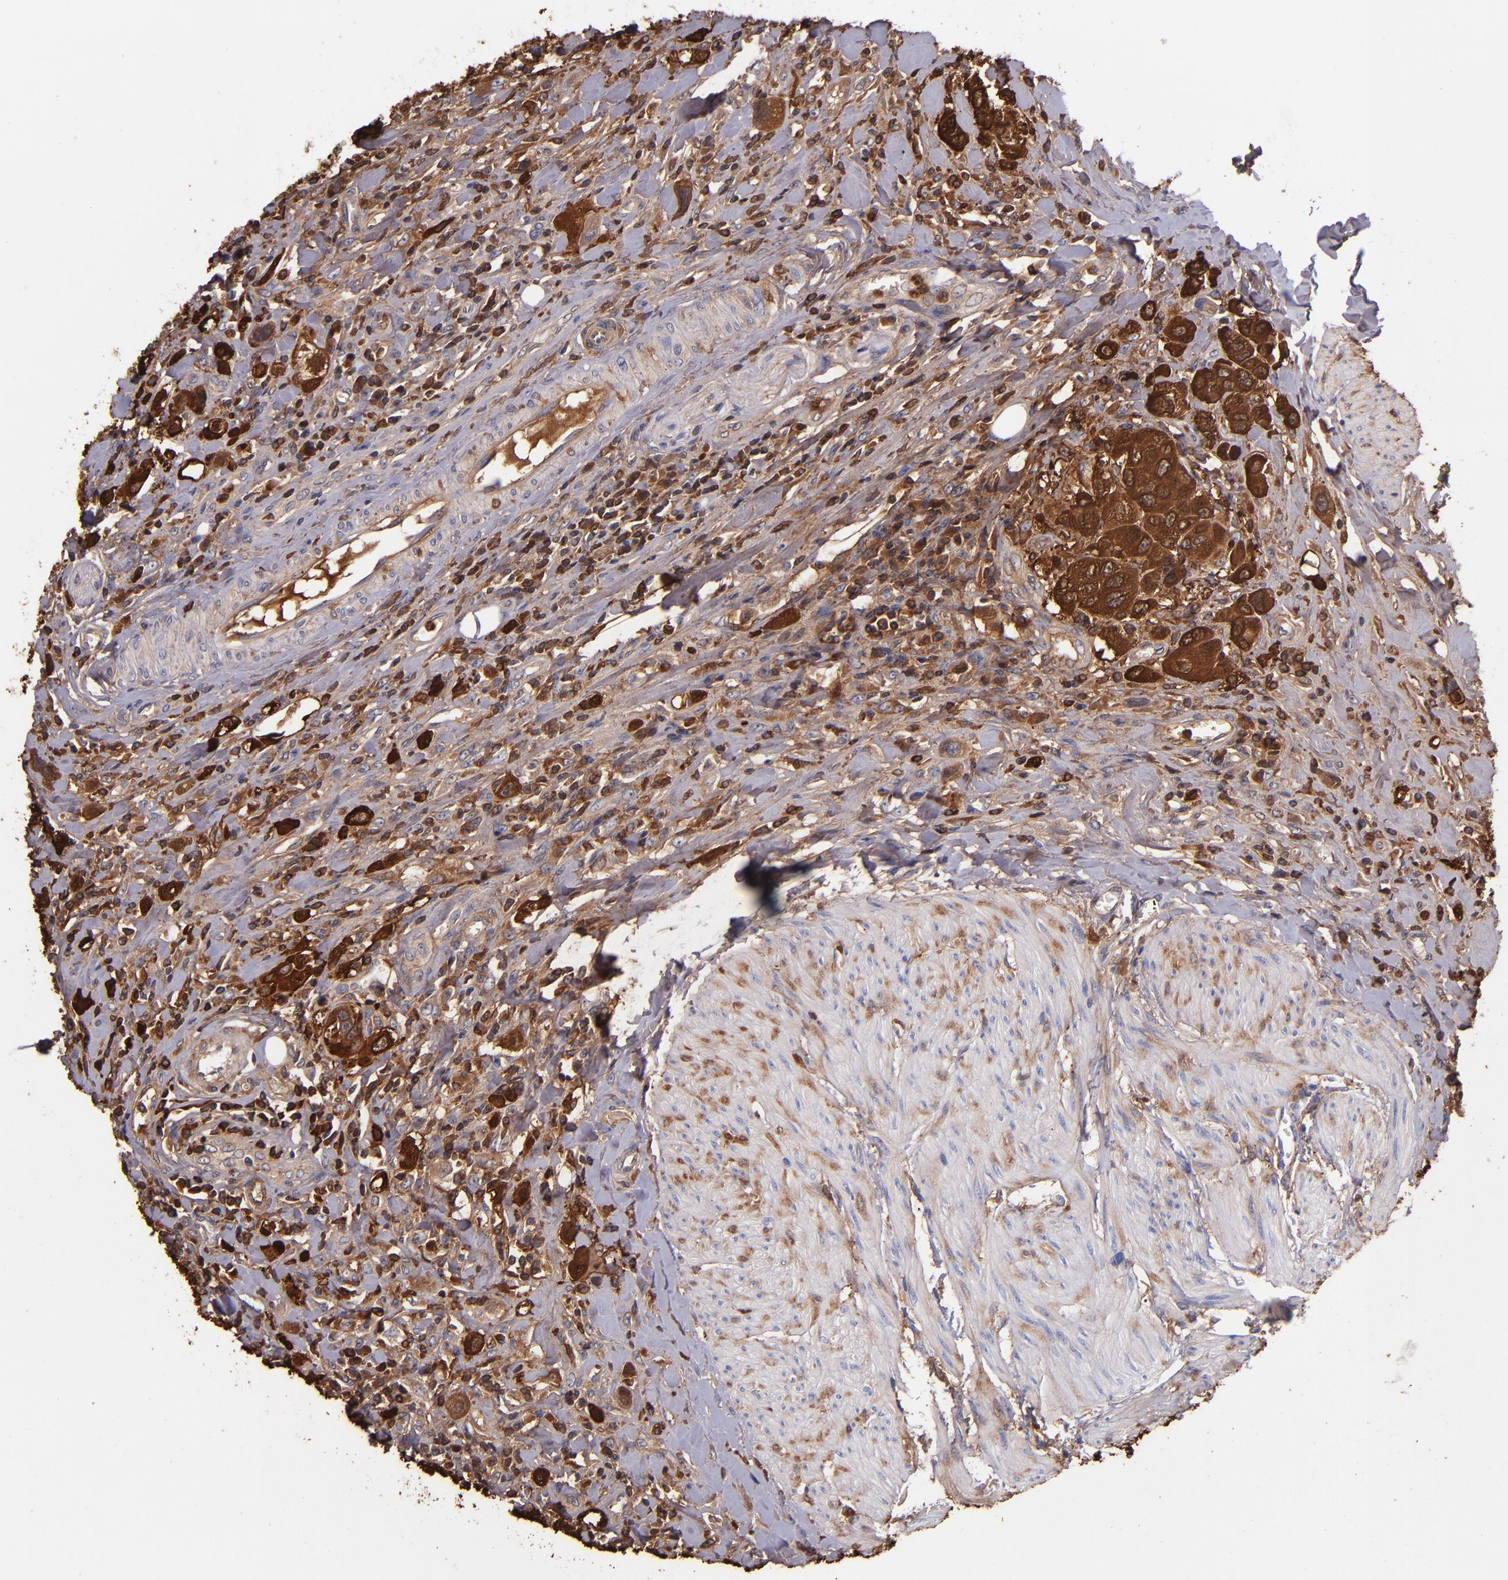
{"staining": {"intensity": "strong", "quantity": ">75%", "location": "cytoplasmic/membranous"}, "tissue": "urothelial cancer", "cell_type": "Tumor cells", "image_type": "cancer", "snomed": [{"axis": "morphology", "description": "Urothelial carcinoma, High grade"}, {"axis": "topography", "description": "Urinary bladder"}], "caption": "There is high levels of strong cytoplasmic/membranous expression in tumor cells of urothelial cancer, as demonstrated by immunohistochemical staining (brown color).", "gene": "IVL", "patient": {"sex": "male", "age": 50}}